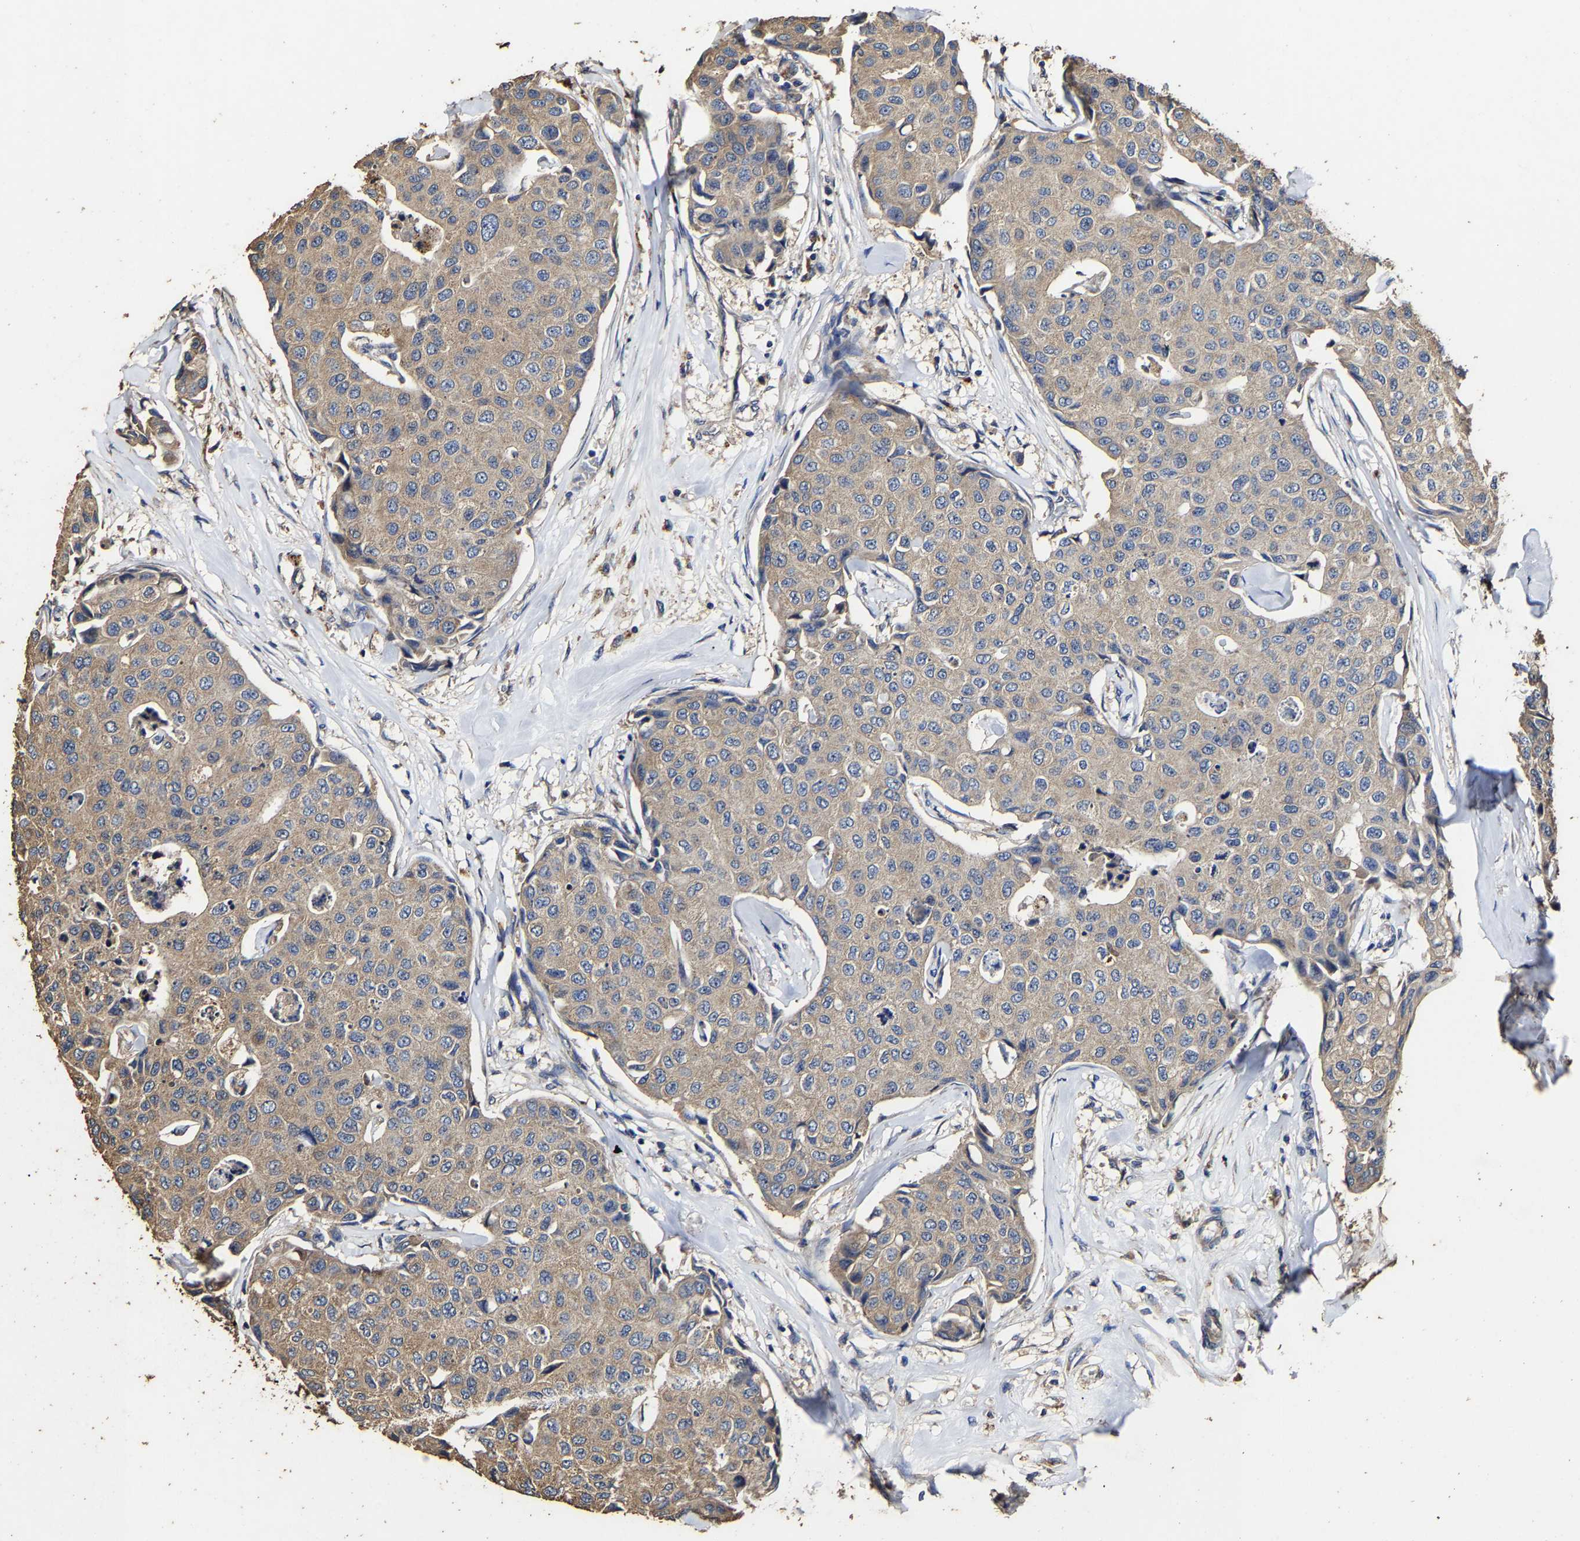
{"staining": {"intensity": "weak", "quantity": ">75%", "location": "cytoplasmic/membranous"}, "tissue": "breast cancer", "cell_type": "Tumor cells", "image_type": "cancer", "snomed": [{"axis": "morphology", "description": "Duct carcinoma"}, {"axis": "topography", "description": "Breast"}], "caption": "Infiltrating ductal carcinoma (breast) stained with a protein marker displays weak staining in tumor cells.", "gene": "PPM1K", "patient": {"sex": "female", "age": 80}}